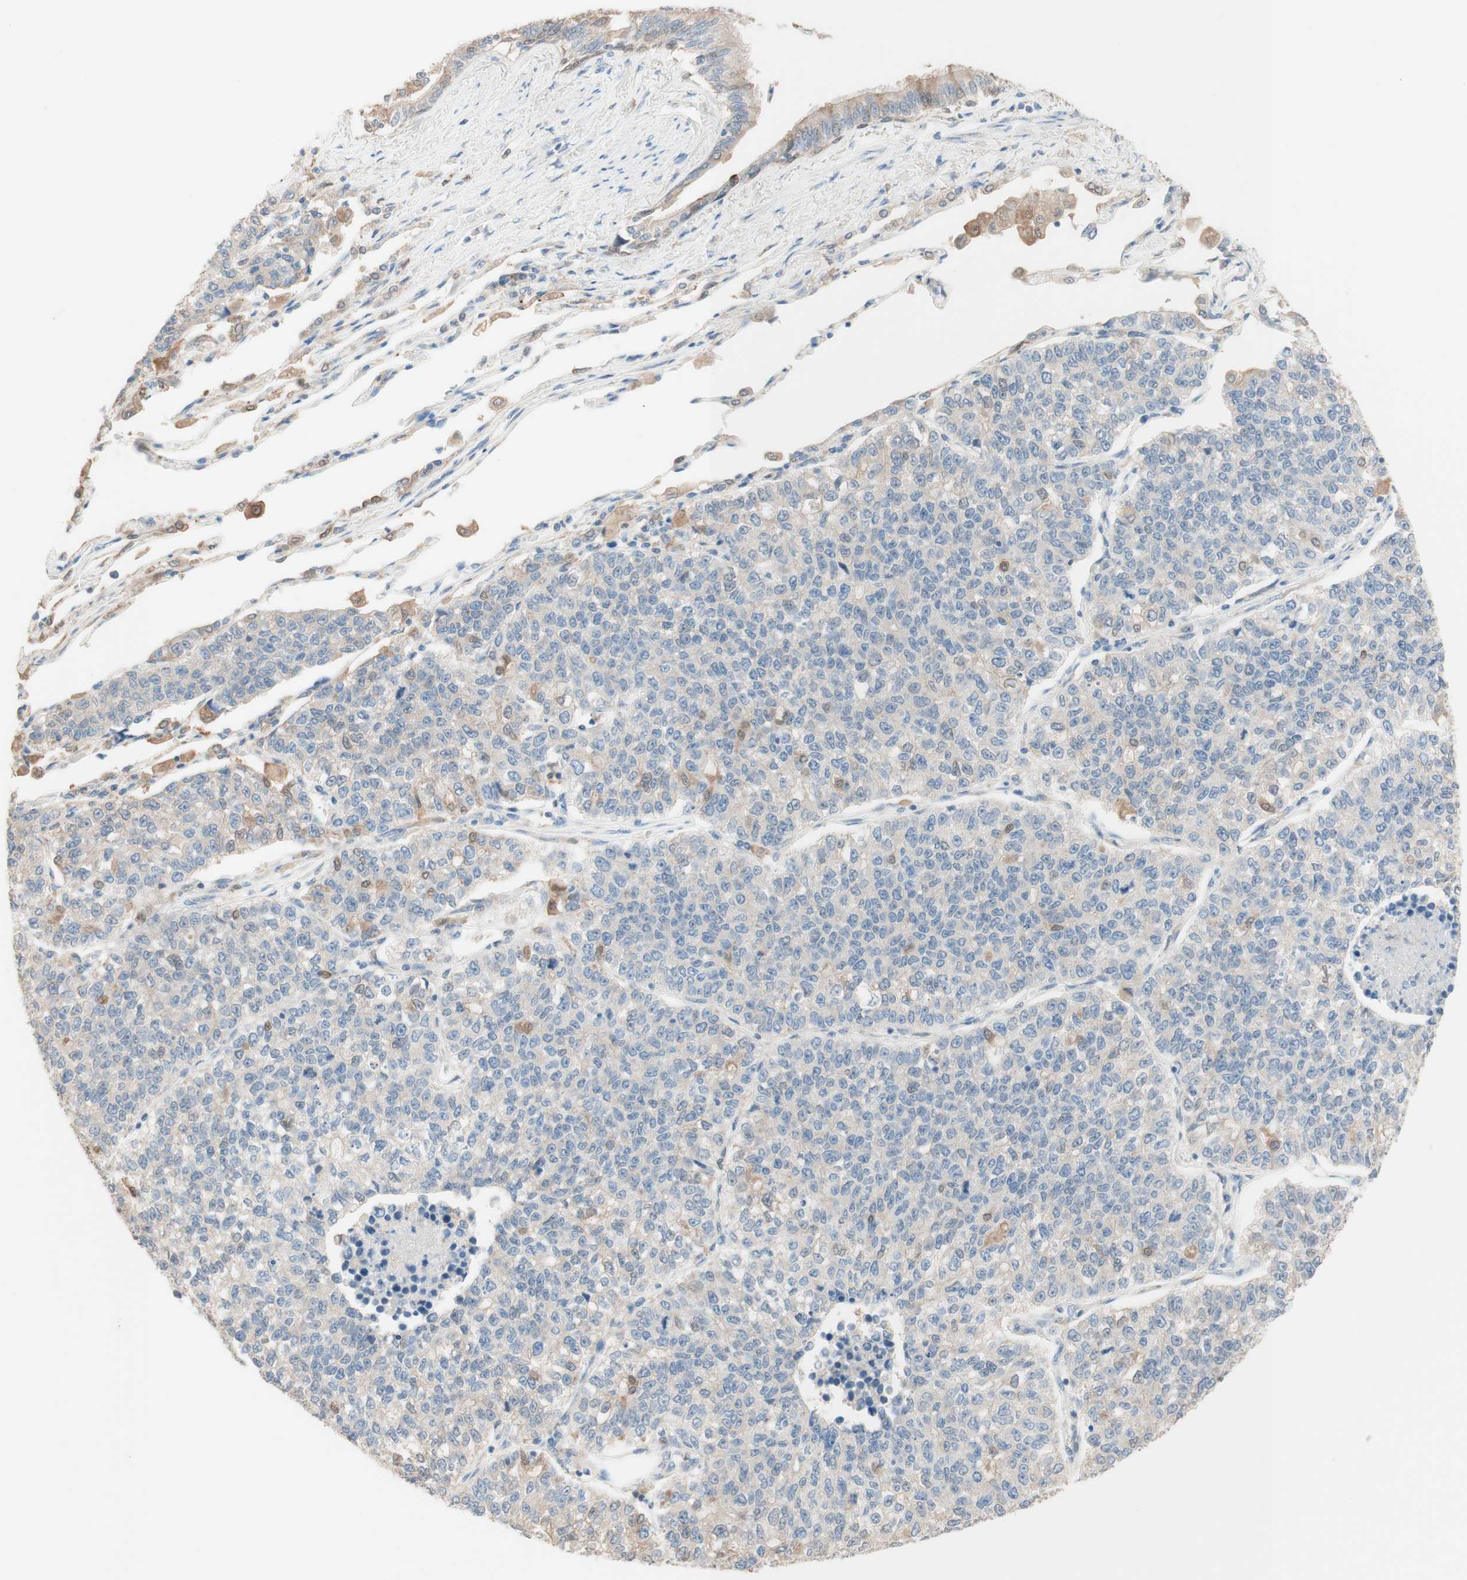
{"staining": {"intensity": "weak", "quantity": "<25%", "location": "cytoplasmic/membranous"}, "tissue": "lung cancer", "cell_type": "Tumor cells", "image_type": "cancer", "snomed": [{"axis": "morphology", "description": "Adenocarcinoma, NOS"}, {"axis": "topography", "description": "Lung"}], "caption": "DAB (3,3'-diaminobenzidine) immunohistochemical staining of human lung cancer shows no significant expression in tumor cells.", "gene": "COMT", "patient": {"sex": "male", "age": 49}}